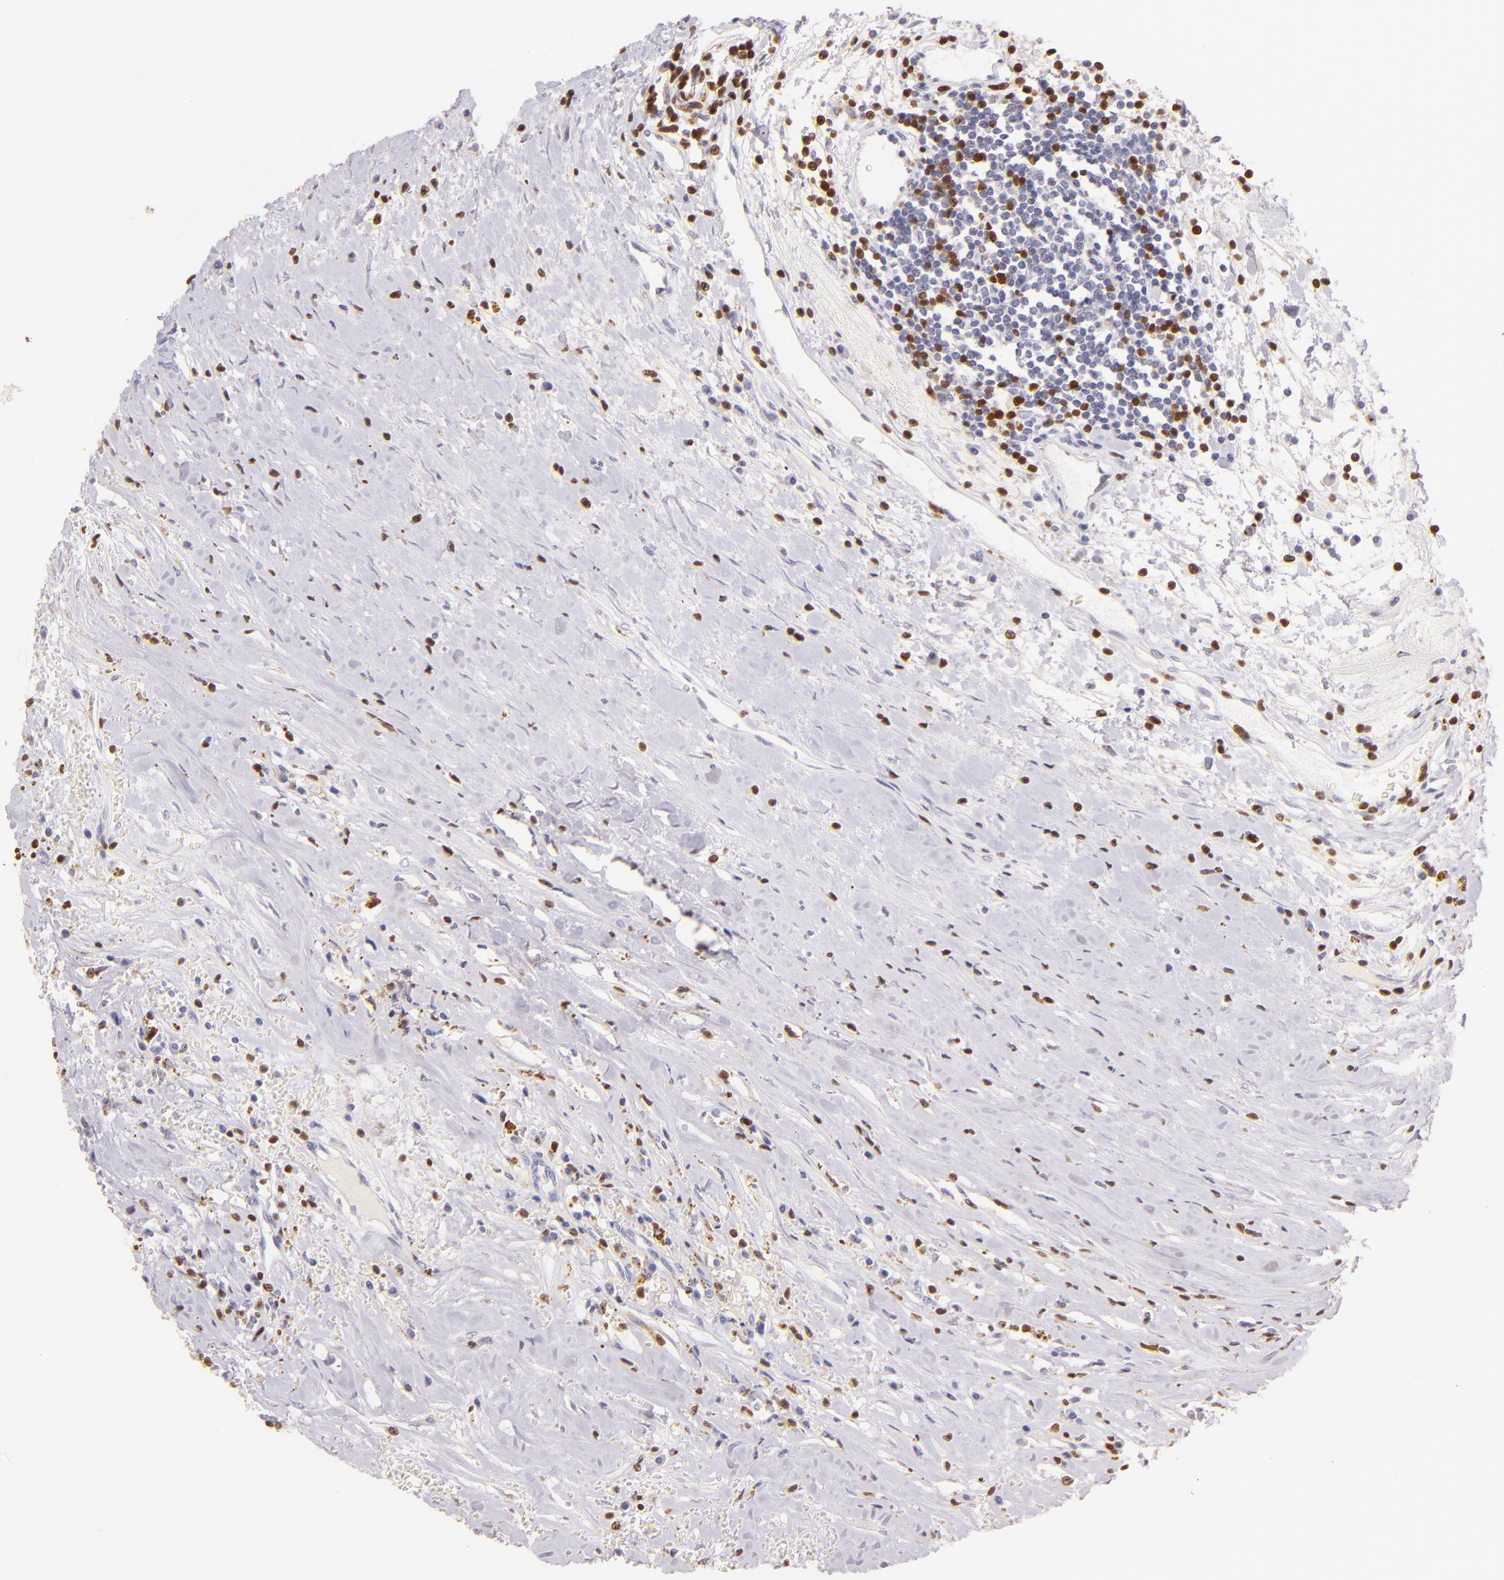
{"staining": {"intensity": "weak", "quantity": "<25%", "location": "cytoplasmic/membranous"}, "tissue": "renal cancer", "cell_type": "Tumor cells", "image_type": "cancer", "snomed": [{"axis": "morphology", "description": "Adenocarcinoma, NOS"}, {"axis": "topography", "description": "Kidney"}], "caption": "The image reveals no staining of tumor cells in renal cancer.", "gene": "ZAP70", "patient": {"sex": "male", "age": 82}}